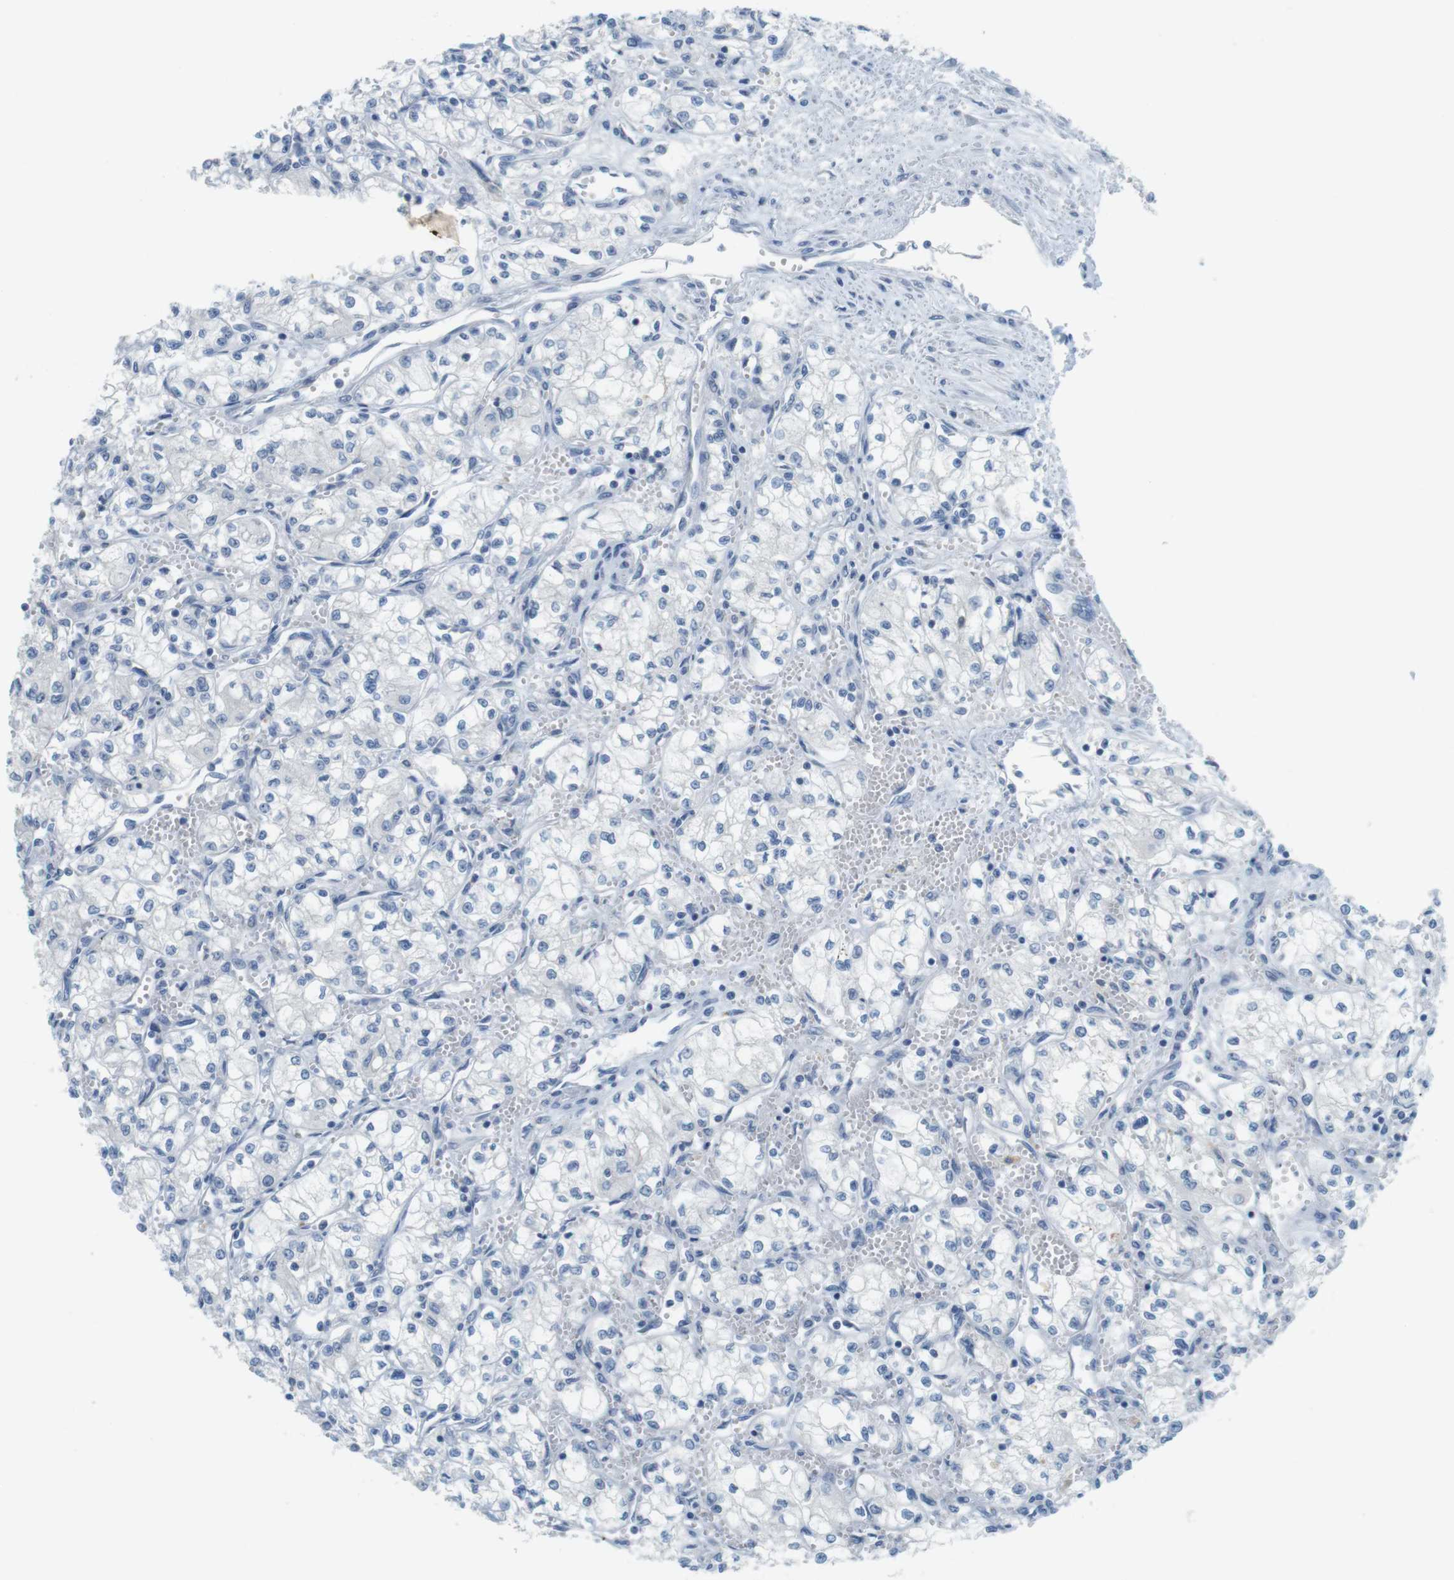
{"staining": {"intensity": "negative", "quantity": "none", "location": "none"}, "tissue": "renal cancer", "cell_type": "Tumor cells", "image_type": "cancer", "snomed": [{"axis": "morphology", "description": "Normal tissue, NOS"}, {"axis": "morphology", "description": "Adenocarcinoma, NOS"}, {"axis": "topography", "description": "Kidney"}], "caption": "An immunohistochemistry micrograph of renal adenocarcinoma is shown. There is no staining in tumor cells of renal adenocarcinoma.", "gene": "MUC5B", "patient": {"sex": "male", "age": 59}}